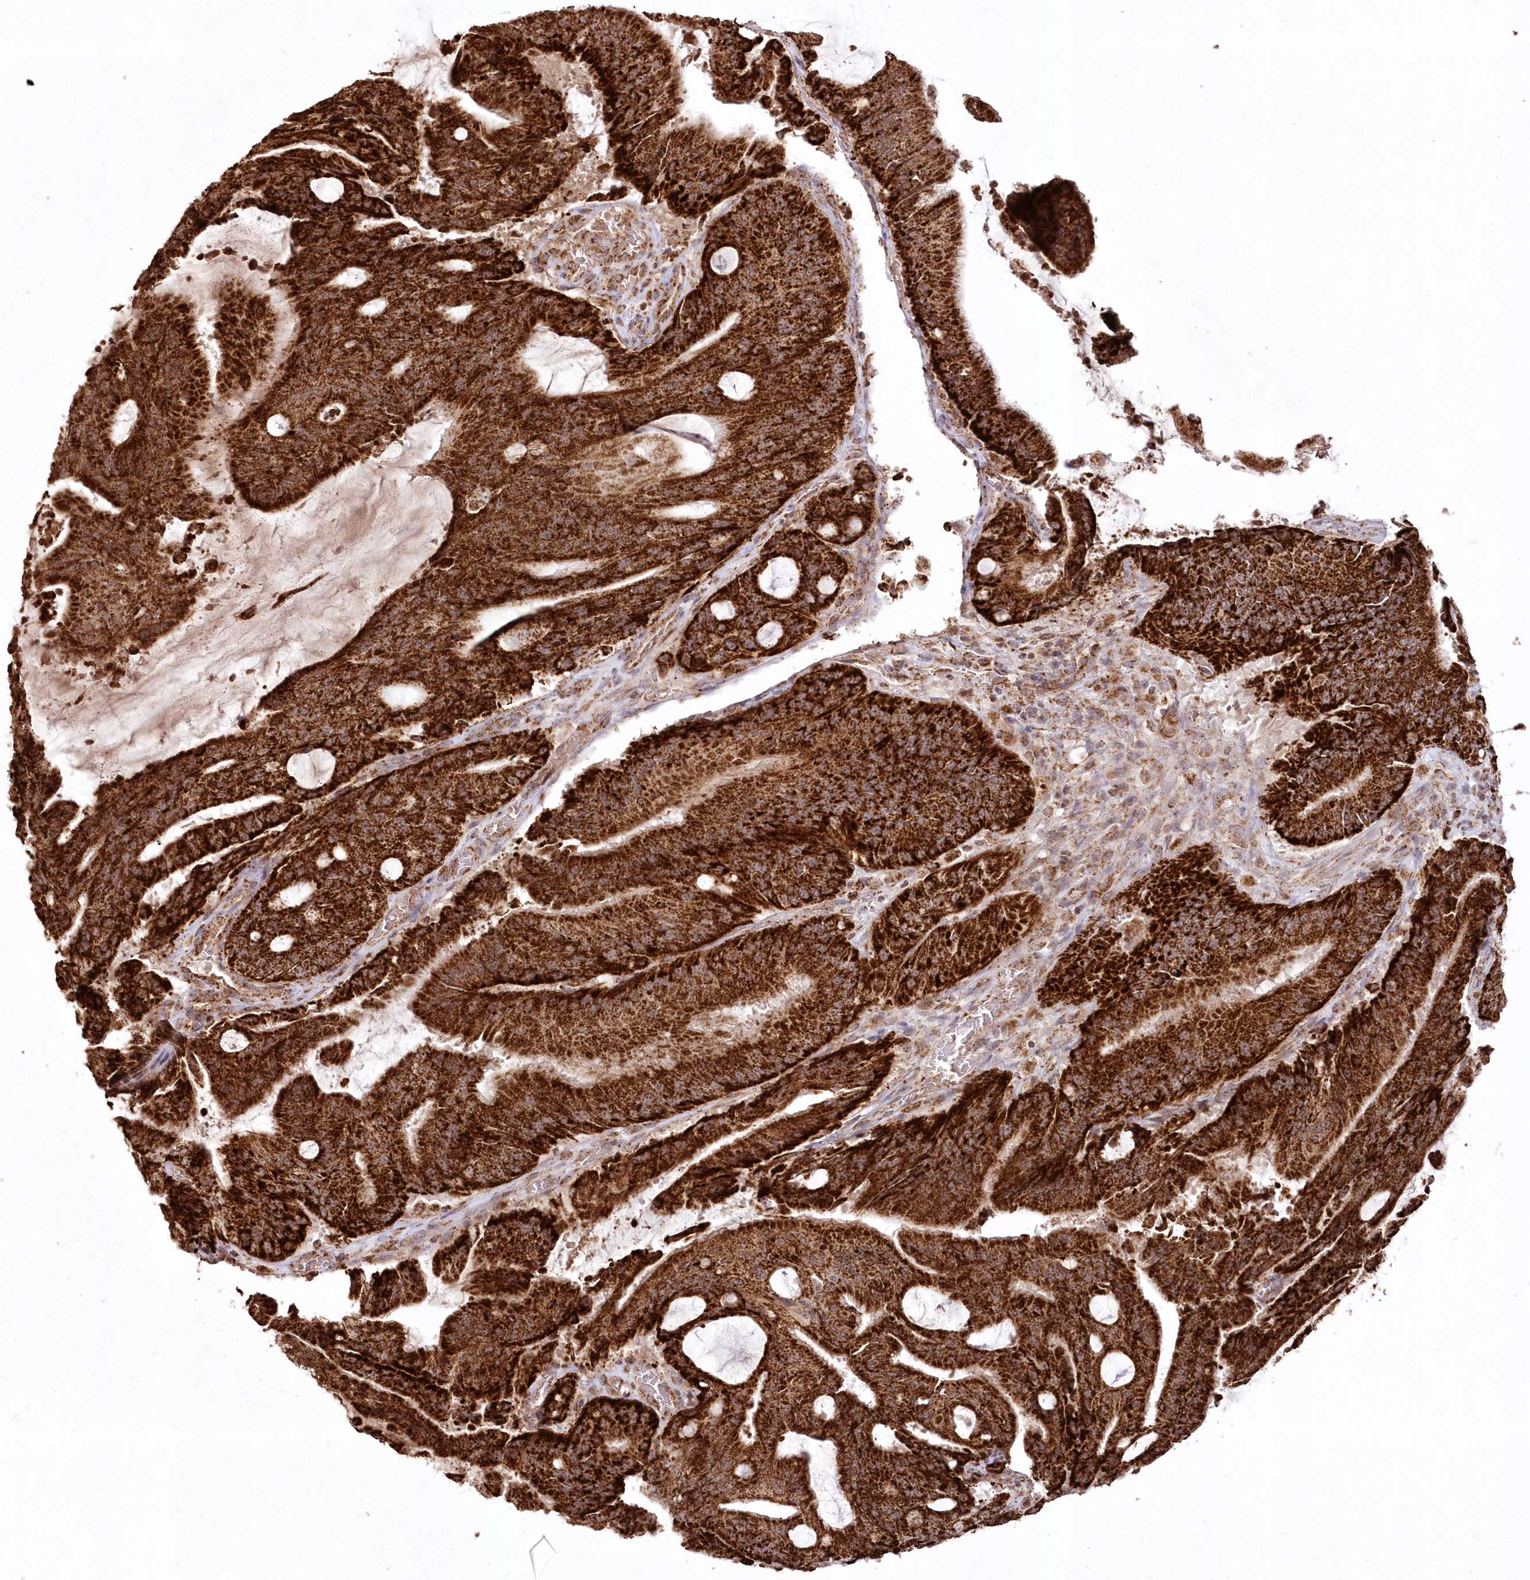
{"staining": {"intensity": "strong", "quantity": ">75%", "location": "cytoplasmic/membranous"}, "tissue": "liver cancer", "cell_type": "Tumor cells", "image_type": "cancer", "snomed": [{"axis": "morphology", "description": "Normal tissue, NOS"}, {"axis": "morphology", "description": "Cholangiocarcinoma"}, {"axis": "topography", "description": "Liver"}, {"axis": "topography", "description": "Peripheral nerve tissue"}], "caption": "This micrograph shows liver cancer (cholangiocarcinoma) stained with IHC to label a protein in brown. The cytoplasmic/membranous of tumor cells show strong positivity for the protein. Nuclei are counter-stained blue.", "gene": "LRPPRC", "patient": {"sex": "female", "age": 73}}